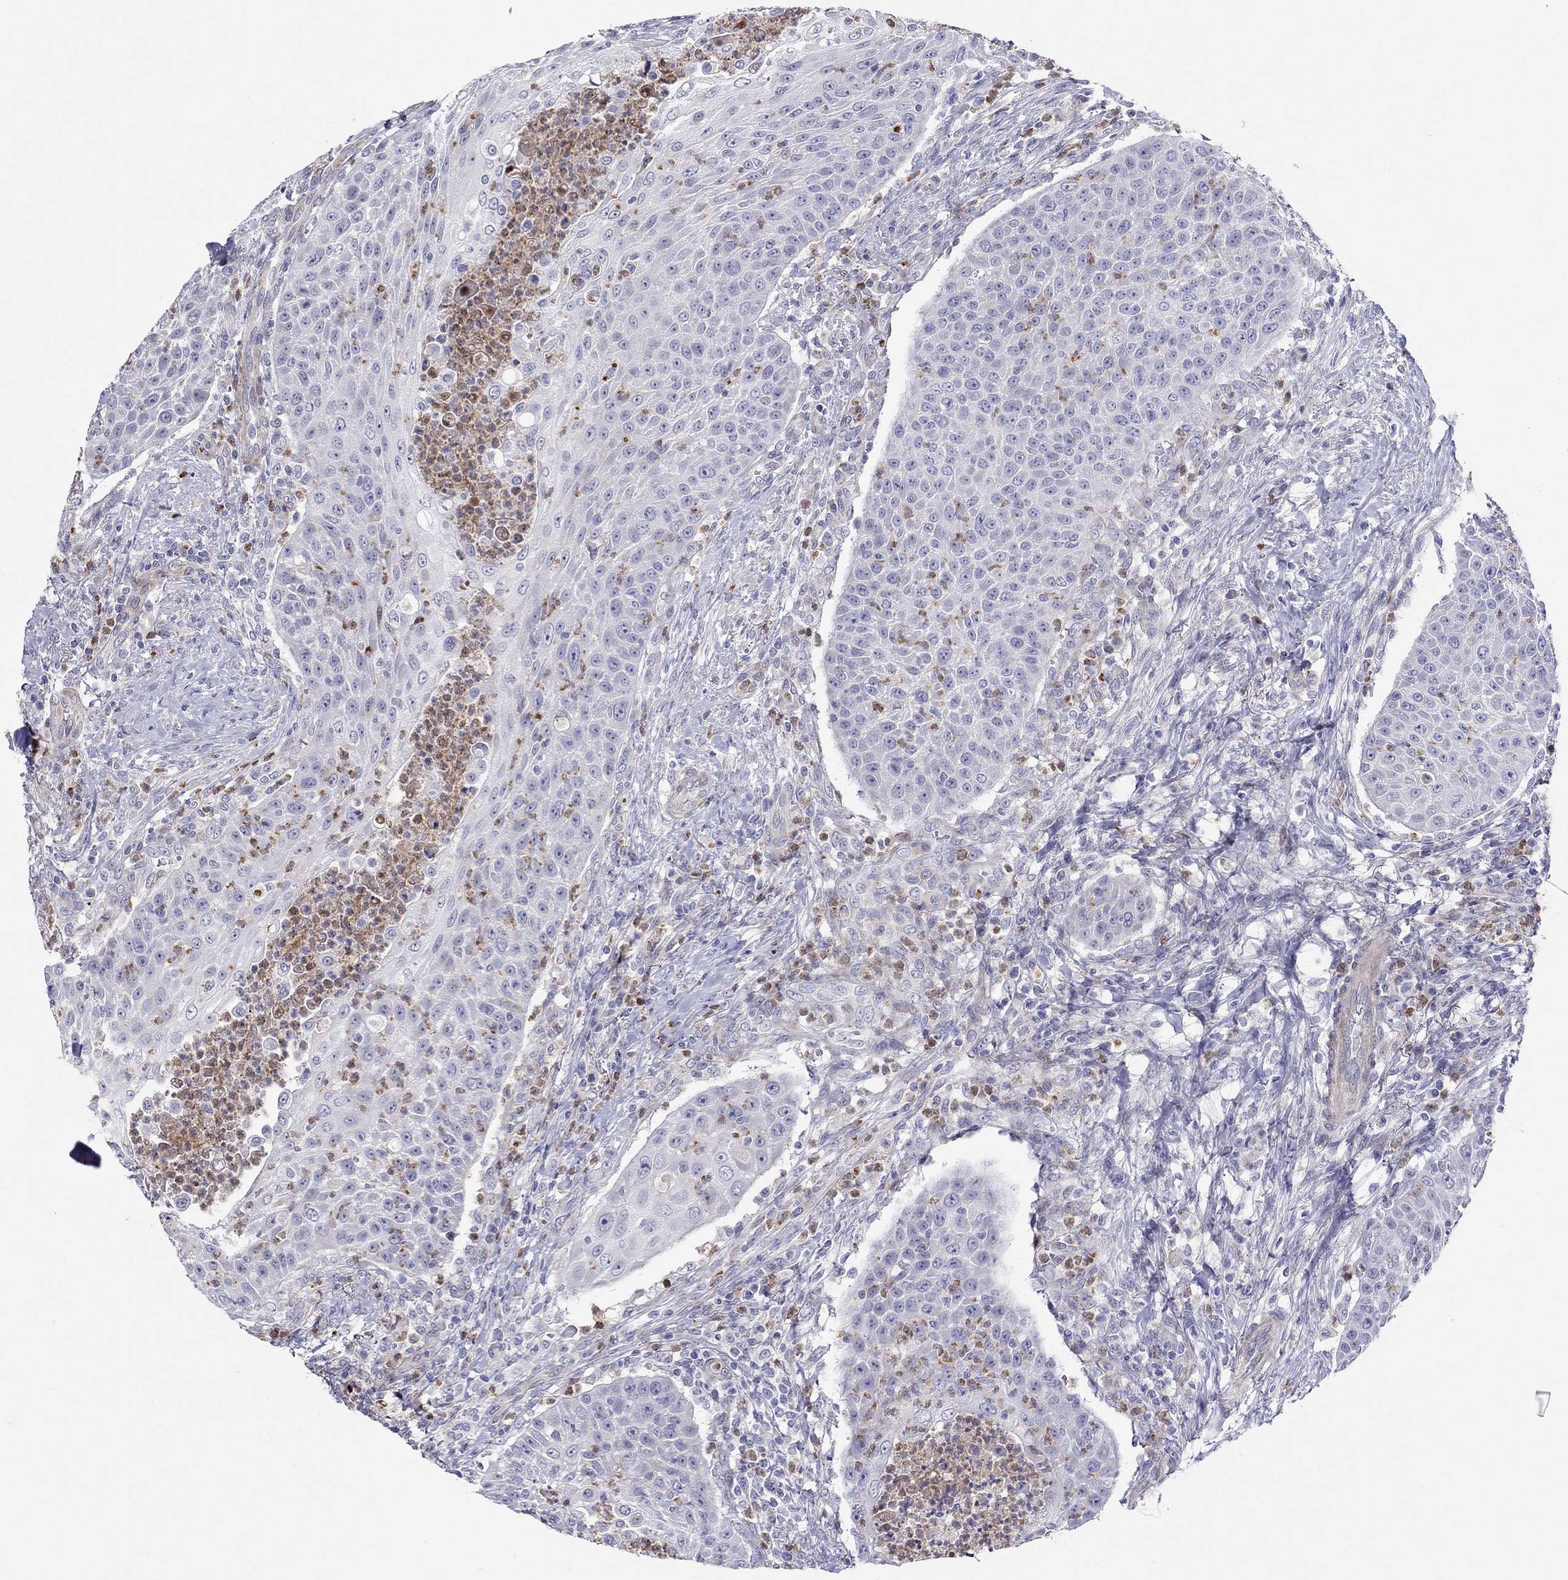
{"staining": {"intensity": "negative", "quantity": "none", "location": "none"}, "tissue": "head and neck cancer", "cell_type": "Tumor cells", "image_type": "cancer", "snomed": [{"axis": "morphology", "description": "Squamous cell carcinoma, NOS"}, {"axis": "topography", "description": "Head-Neck"}], "caption": "Immunohistochemistry (IHC) histopathology image of neoplastic tissue: human head and neck cancer (squamous cell carcinoma) stained with DAB (3,3'-diaminobenzidine) displays no significant protein expression in tumor cells.", "gene": "SPINT4", "patient": {"sex": "male", "age": 69}}